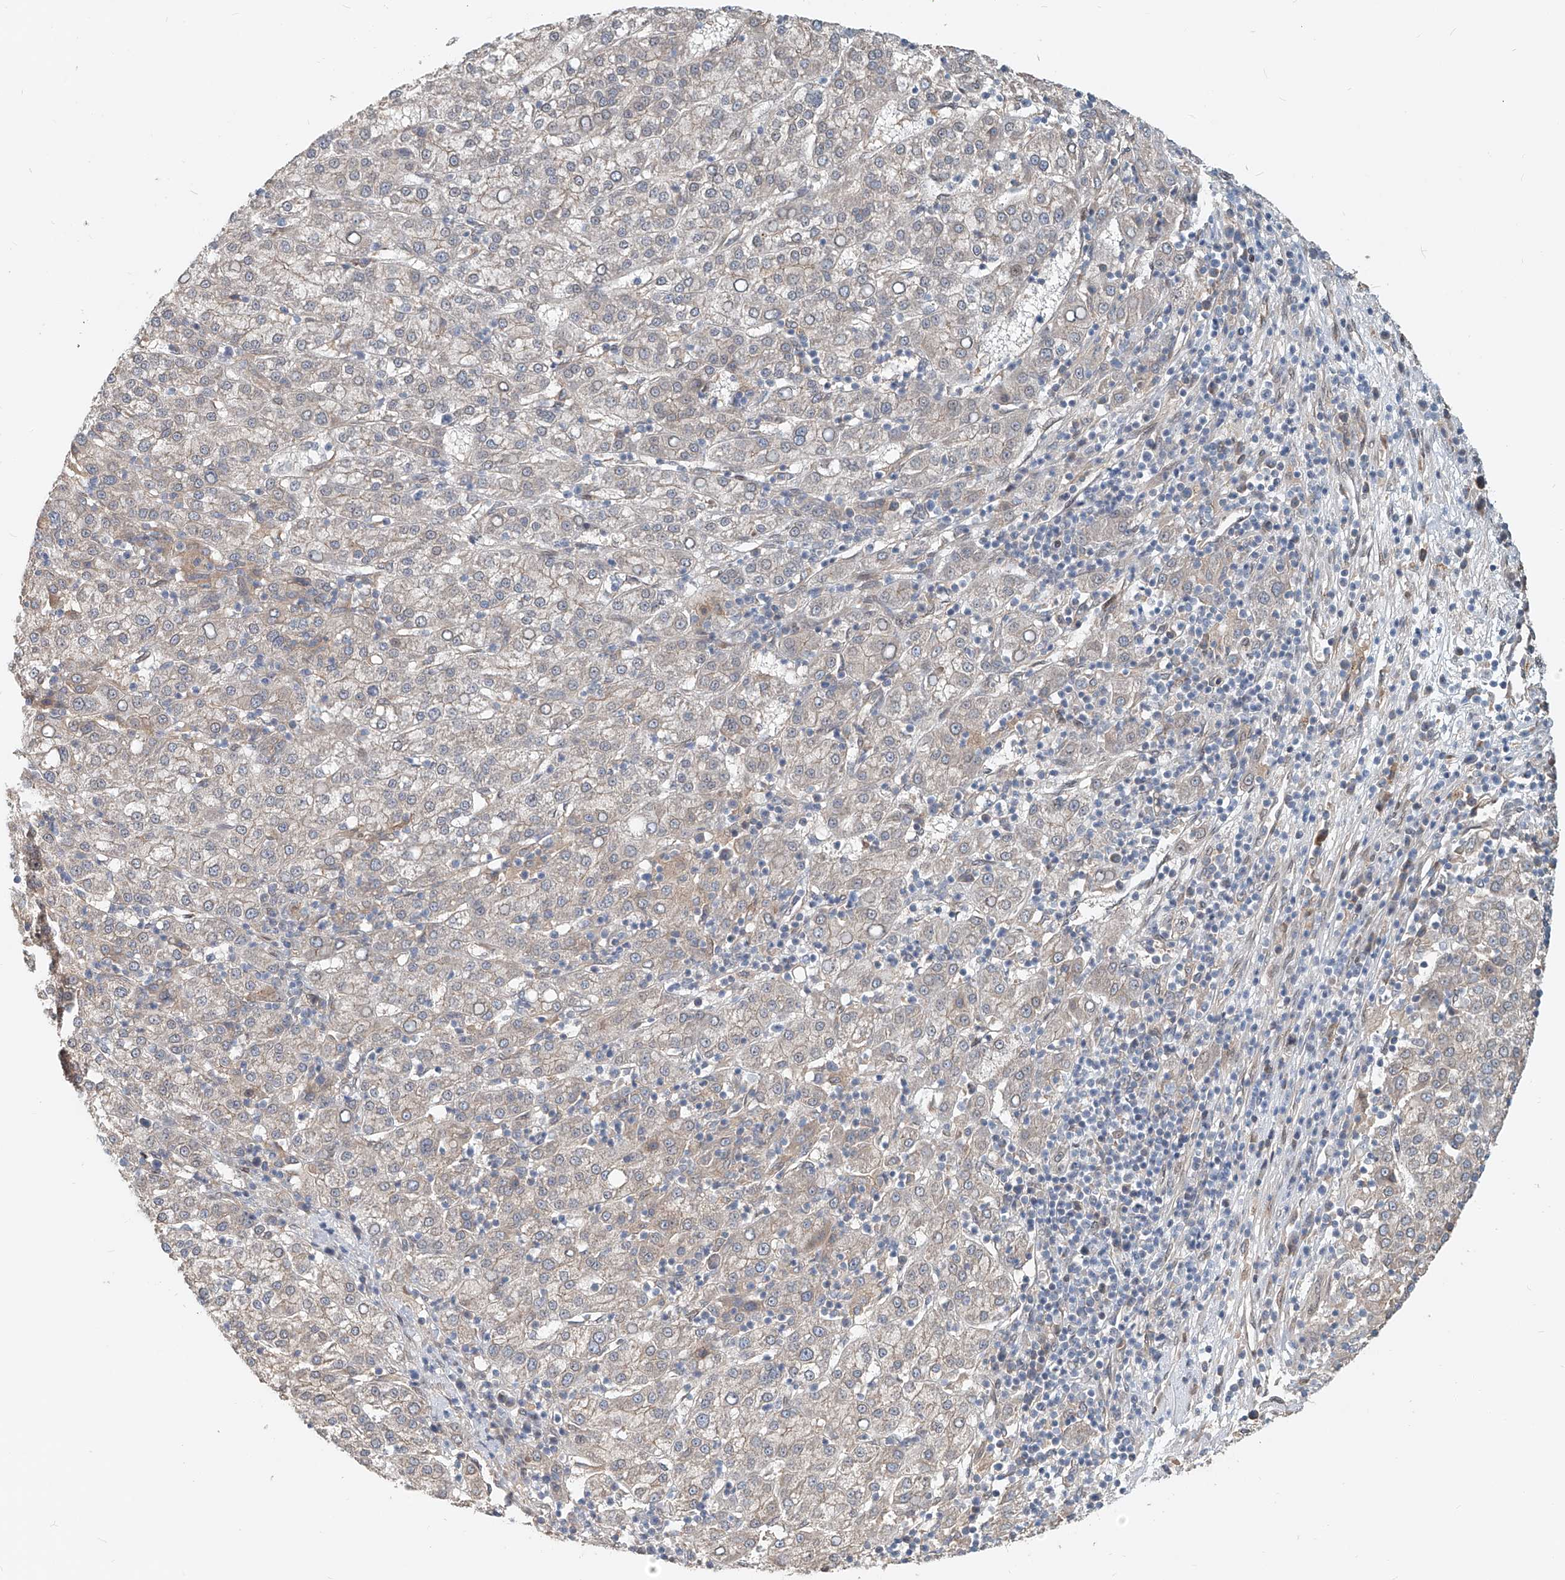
{"staining": {"intensity": "negative", "quantity": "none", "location": "none"}, "tissue": "liver cancer", "cell_type": "Tumor cells", "image_type": "cancer", "snomed": [{"axis": "morphology", "description": "Carcinoma, Hepatocellular, NOS"}, {"axis": "topography", "description": "Liver"}], "caption": "Liver cancer stained for a protein using immunohistochemistry (IHC) demonstrates no expression tumor cells.", "gene": "SASH1", "patient": {"sex": "female", "age": 58}}